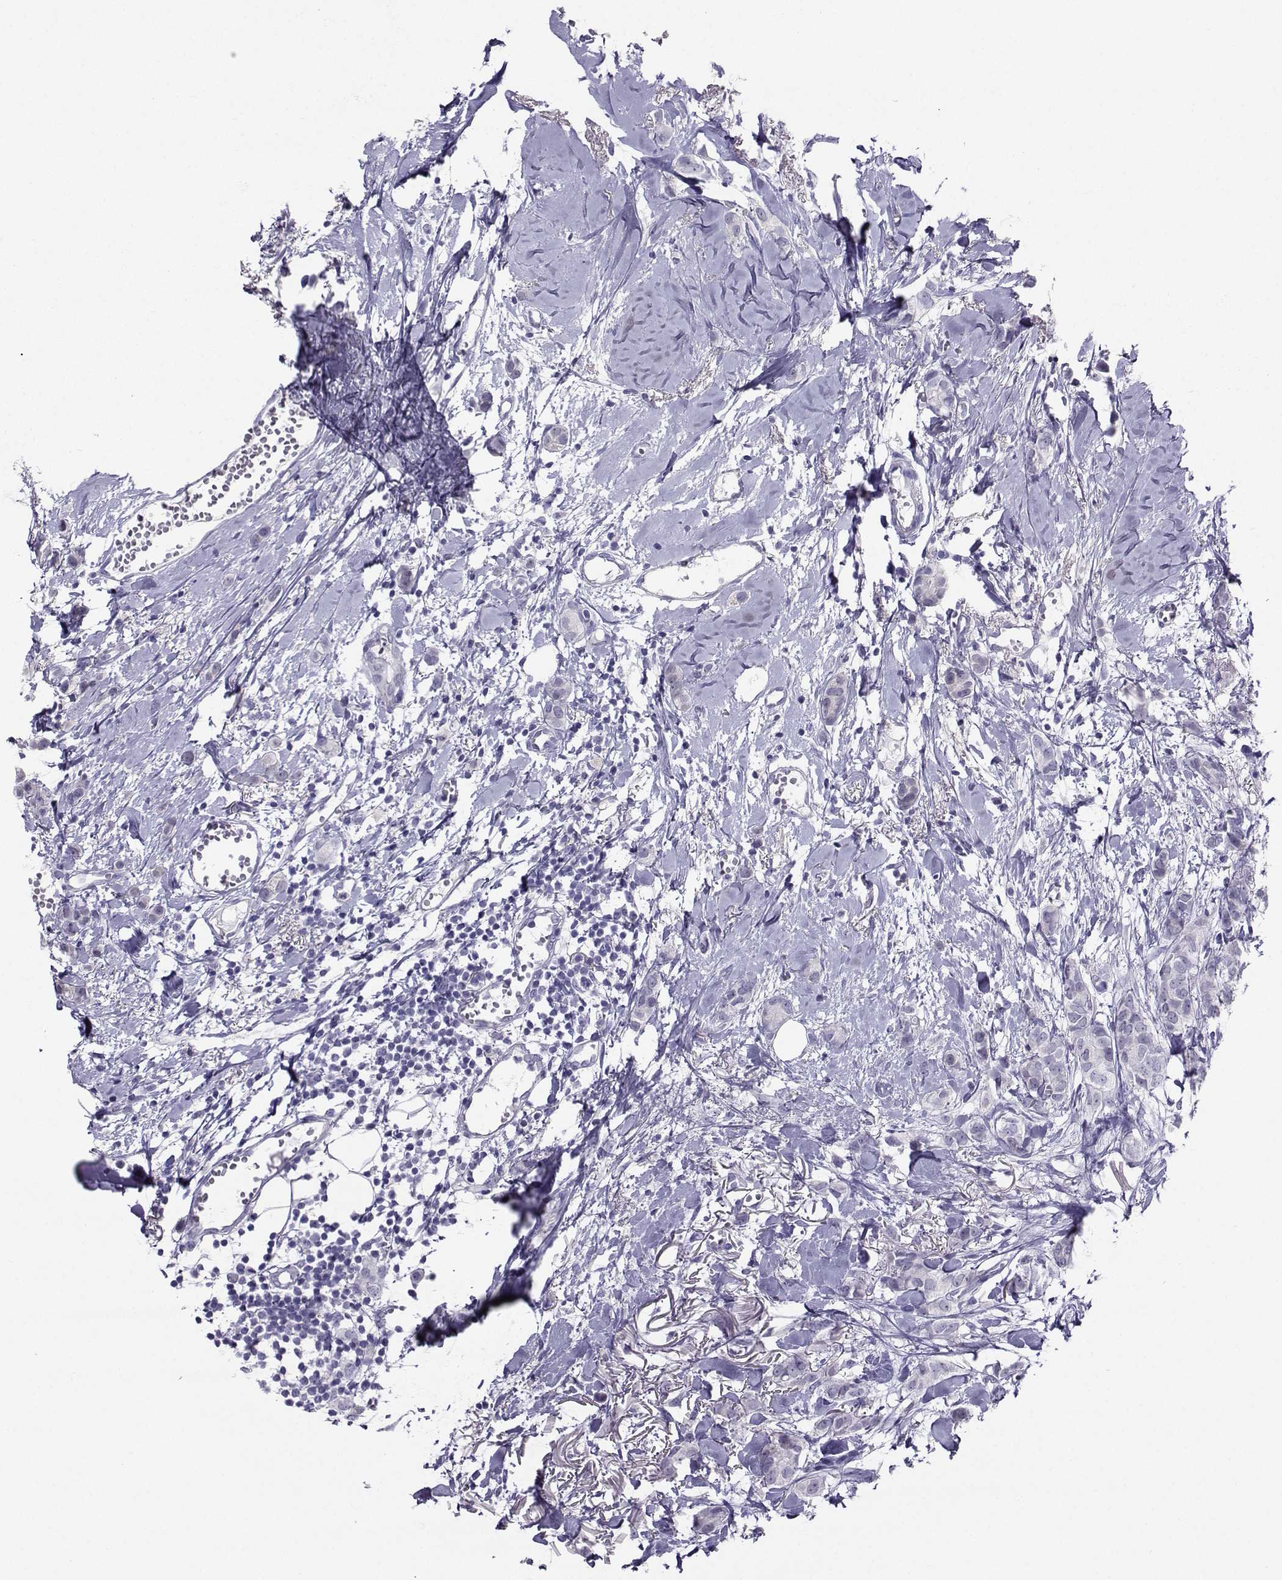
{"staining": {"intensity": "negative", "quantity": "none", "location": "none"}, "tissue": "breast cancer", "cell_type": "Tumor cells", "image_type": "cancer", "snomed": [{"axis": "morphology", "description": "Duct carcinoma"}, {"axis": "topography", "description": "Breast"}], "caption": "The photomicrograph reveals no significant positivity in tumor cells of breast intraductal carcinoma.", "gene": "PGK1", "patient": {"sex": "female", "age": 85}}